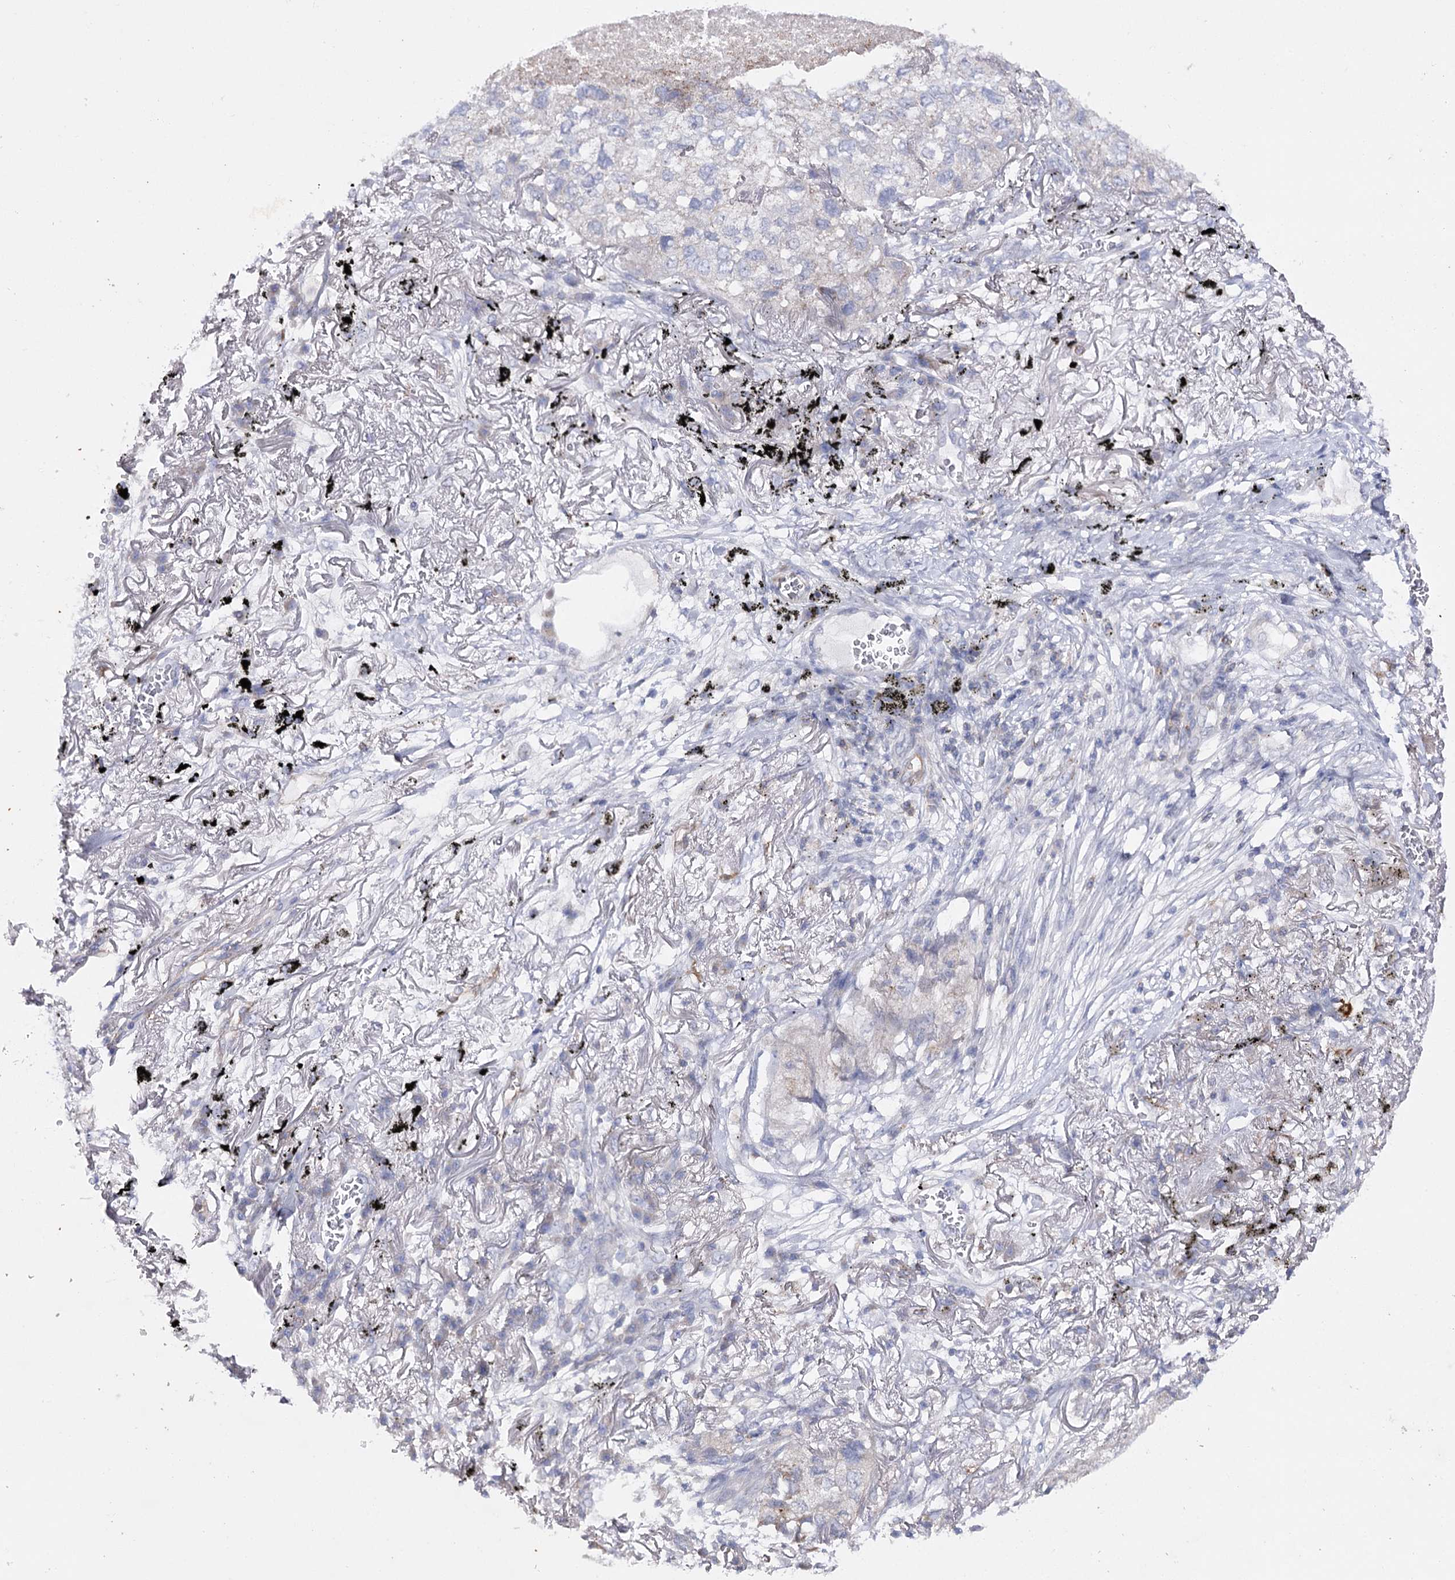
{"staining": {"intensity": "negative", "quantity": "none", "location": "none"}, "tissue": "lung cancer", "cell_type": "Tumor cells", "image_type": "cancer", "snomed": [{"axis": "morphology", "description": "Adenocarcinoma, NOS"}, {"axis": "topography", "description": "Lung"}], "caption": "High magnification brightfield microscopy of lung adenocarcinoma stained with DAB (brown) and counterstained with hematoxylin (blue): tumor cells show no significant expression.", "gene": "COX15", "patient": {"sex": "male", "age": 65}}